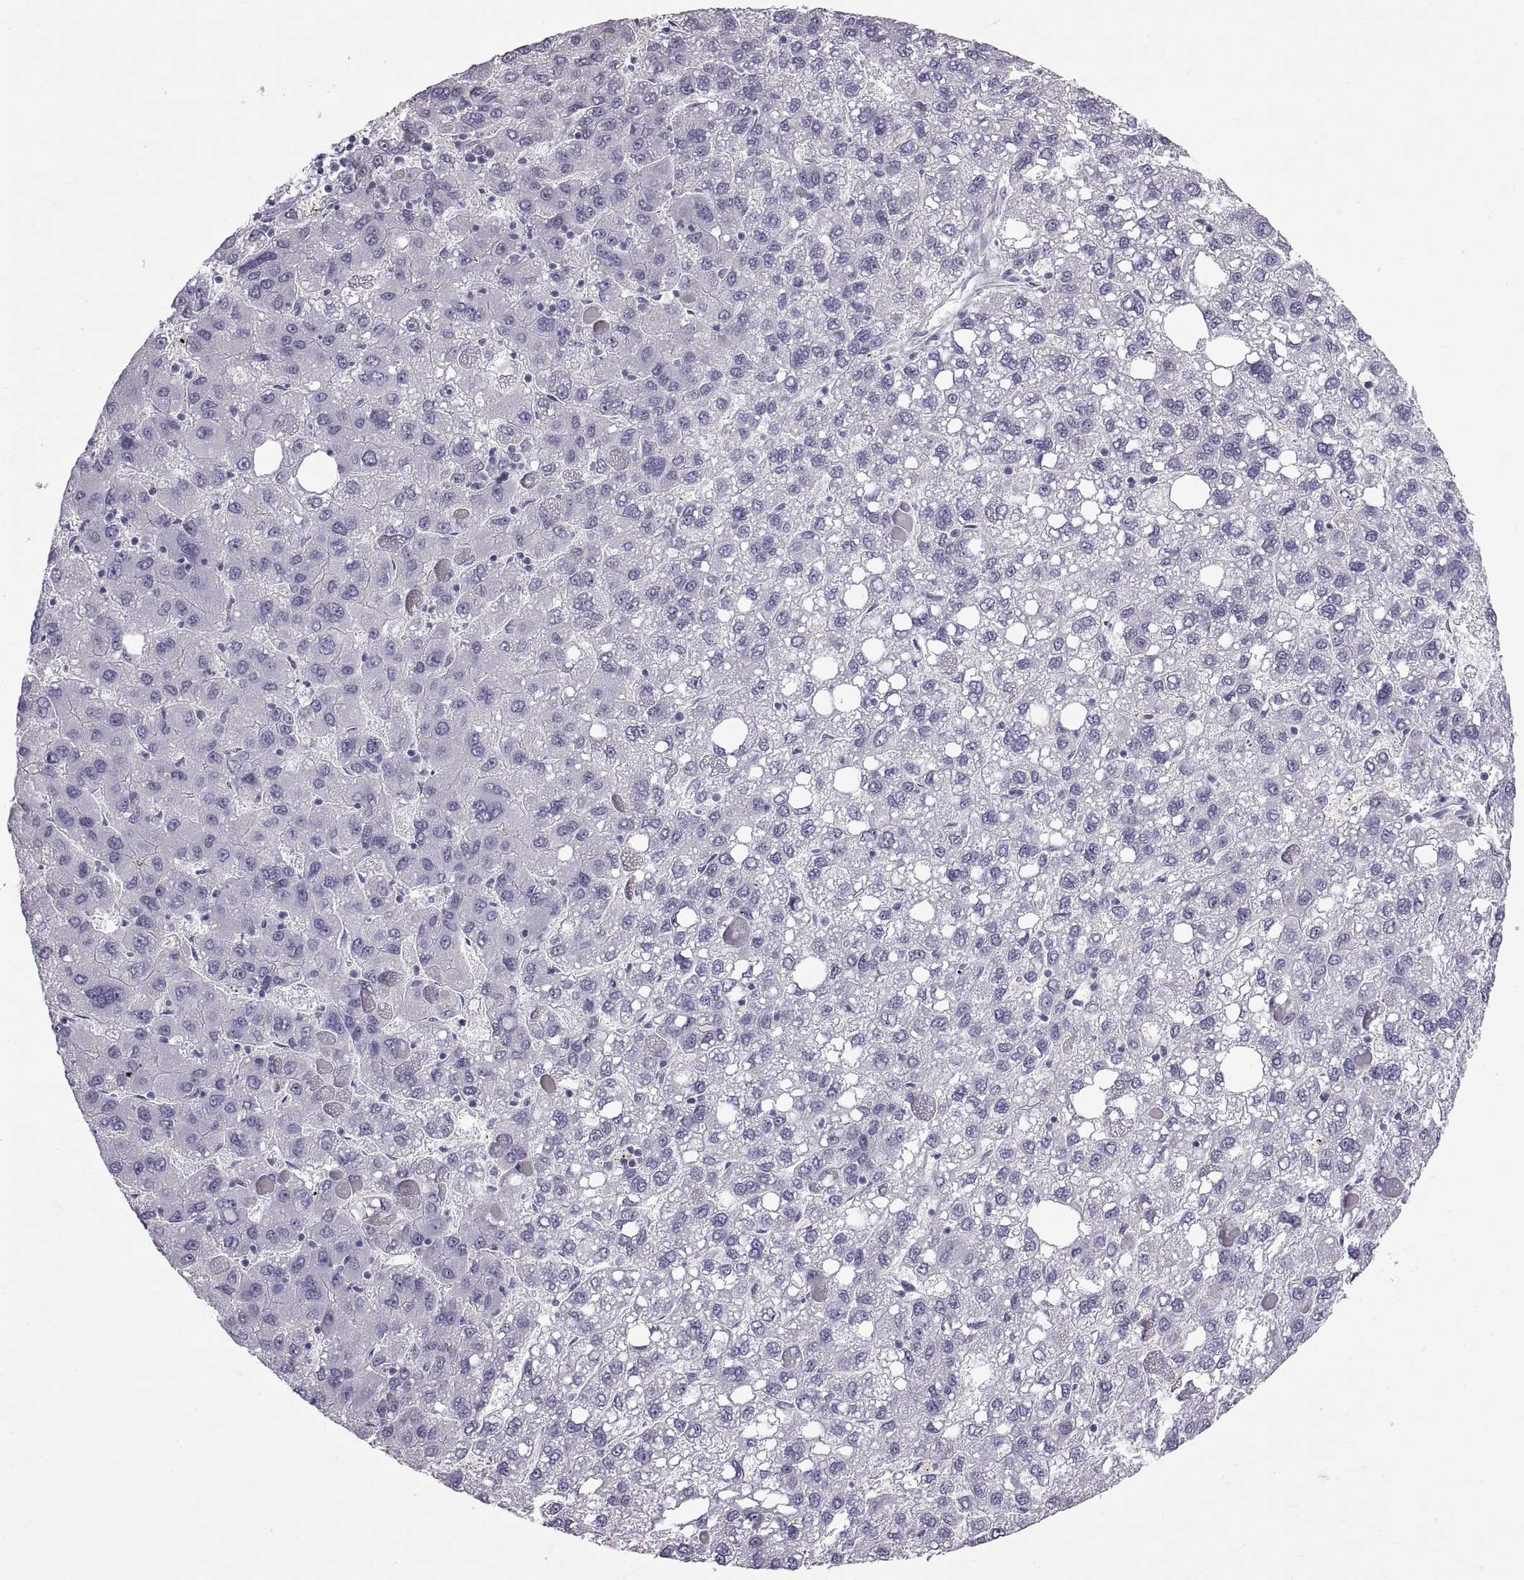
{"staining": {"intensity": "negative", "quantity": "none", "location": "none"}, "tissue": "liver cancer", "cell_type": "Tumor cells", "image_type": "cancer", "snomed": [{"axis": "morphology", "description": "Carcinoma, Hepatocellular, NOS"}, {"axis": "topography", "description": "Liver"}], "caption": "A high-resolution micrograph shows immunohistochemistry (IHC) staining of liver cancer, which displays no significant positivity in tumor cells. The staining is performed using DAB (3,3'-diaminobenzidine) brown chromogen with nuclei counter-stained in using hematoxylin.", "gene": "WFDC8", "patient": {"sex": "female", "age": 82}}